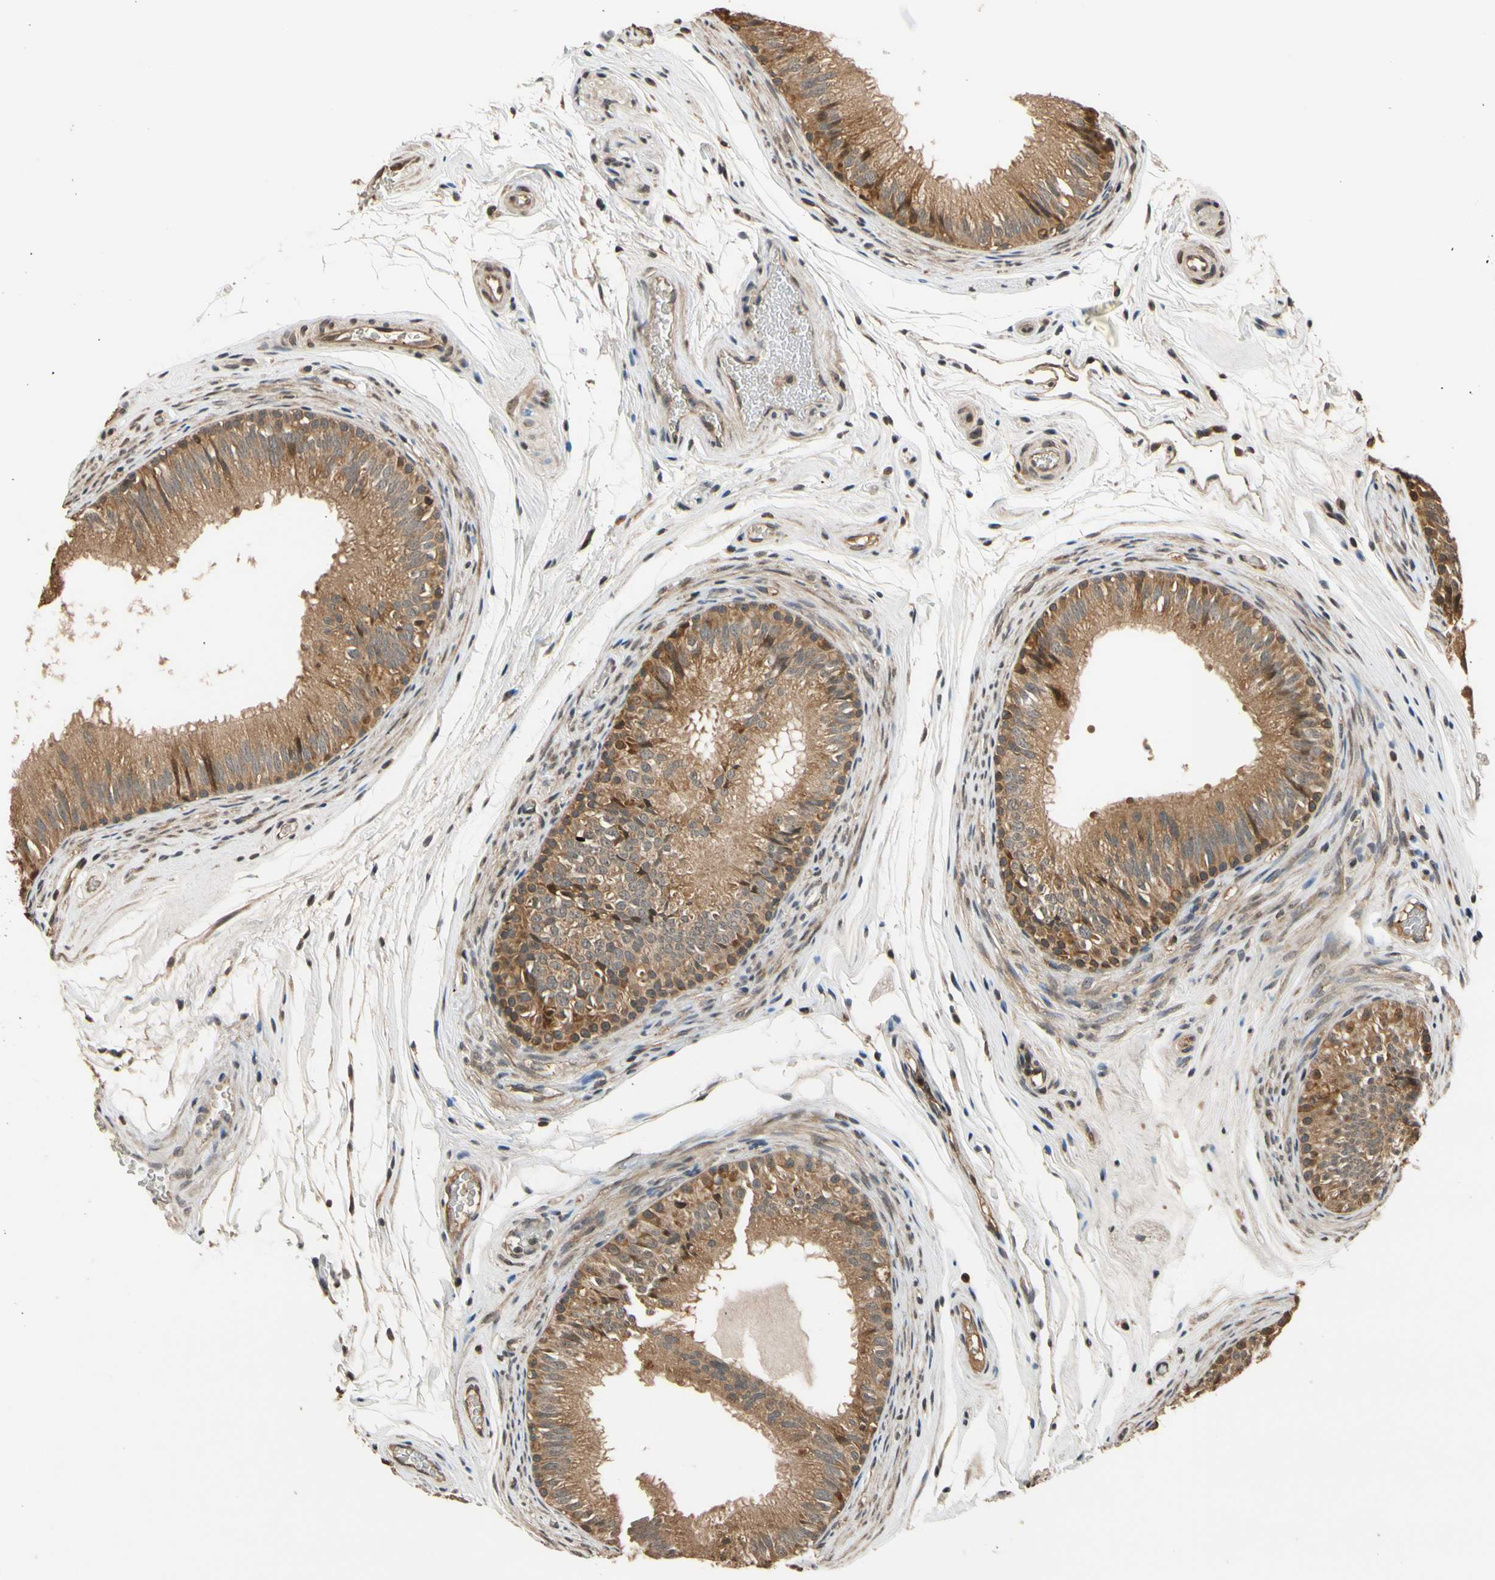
{"staining": {"intensity": "moderate", "quantity": ">75%", "location": "cytoplasmic/membranous"}, "tissue": "epididymis", "cell_type": "Glandular cells", "image_type": "normal", "snomed": [{"axis": "morphology", "description": "Normal tissue, NOS"}, {"axis": "topography", "description": "Epididymis"}], "caption": "Immunohistochemical staining of benign human epididymis exhibits >75% levels of moderate cytoplasmic/membranous protein expression in about >75% of glandular cells.", "gene": "TMEM230", "patient": {"sex": "male", "age": 36}}